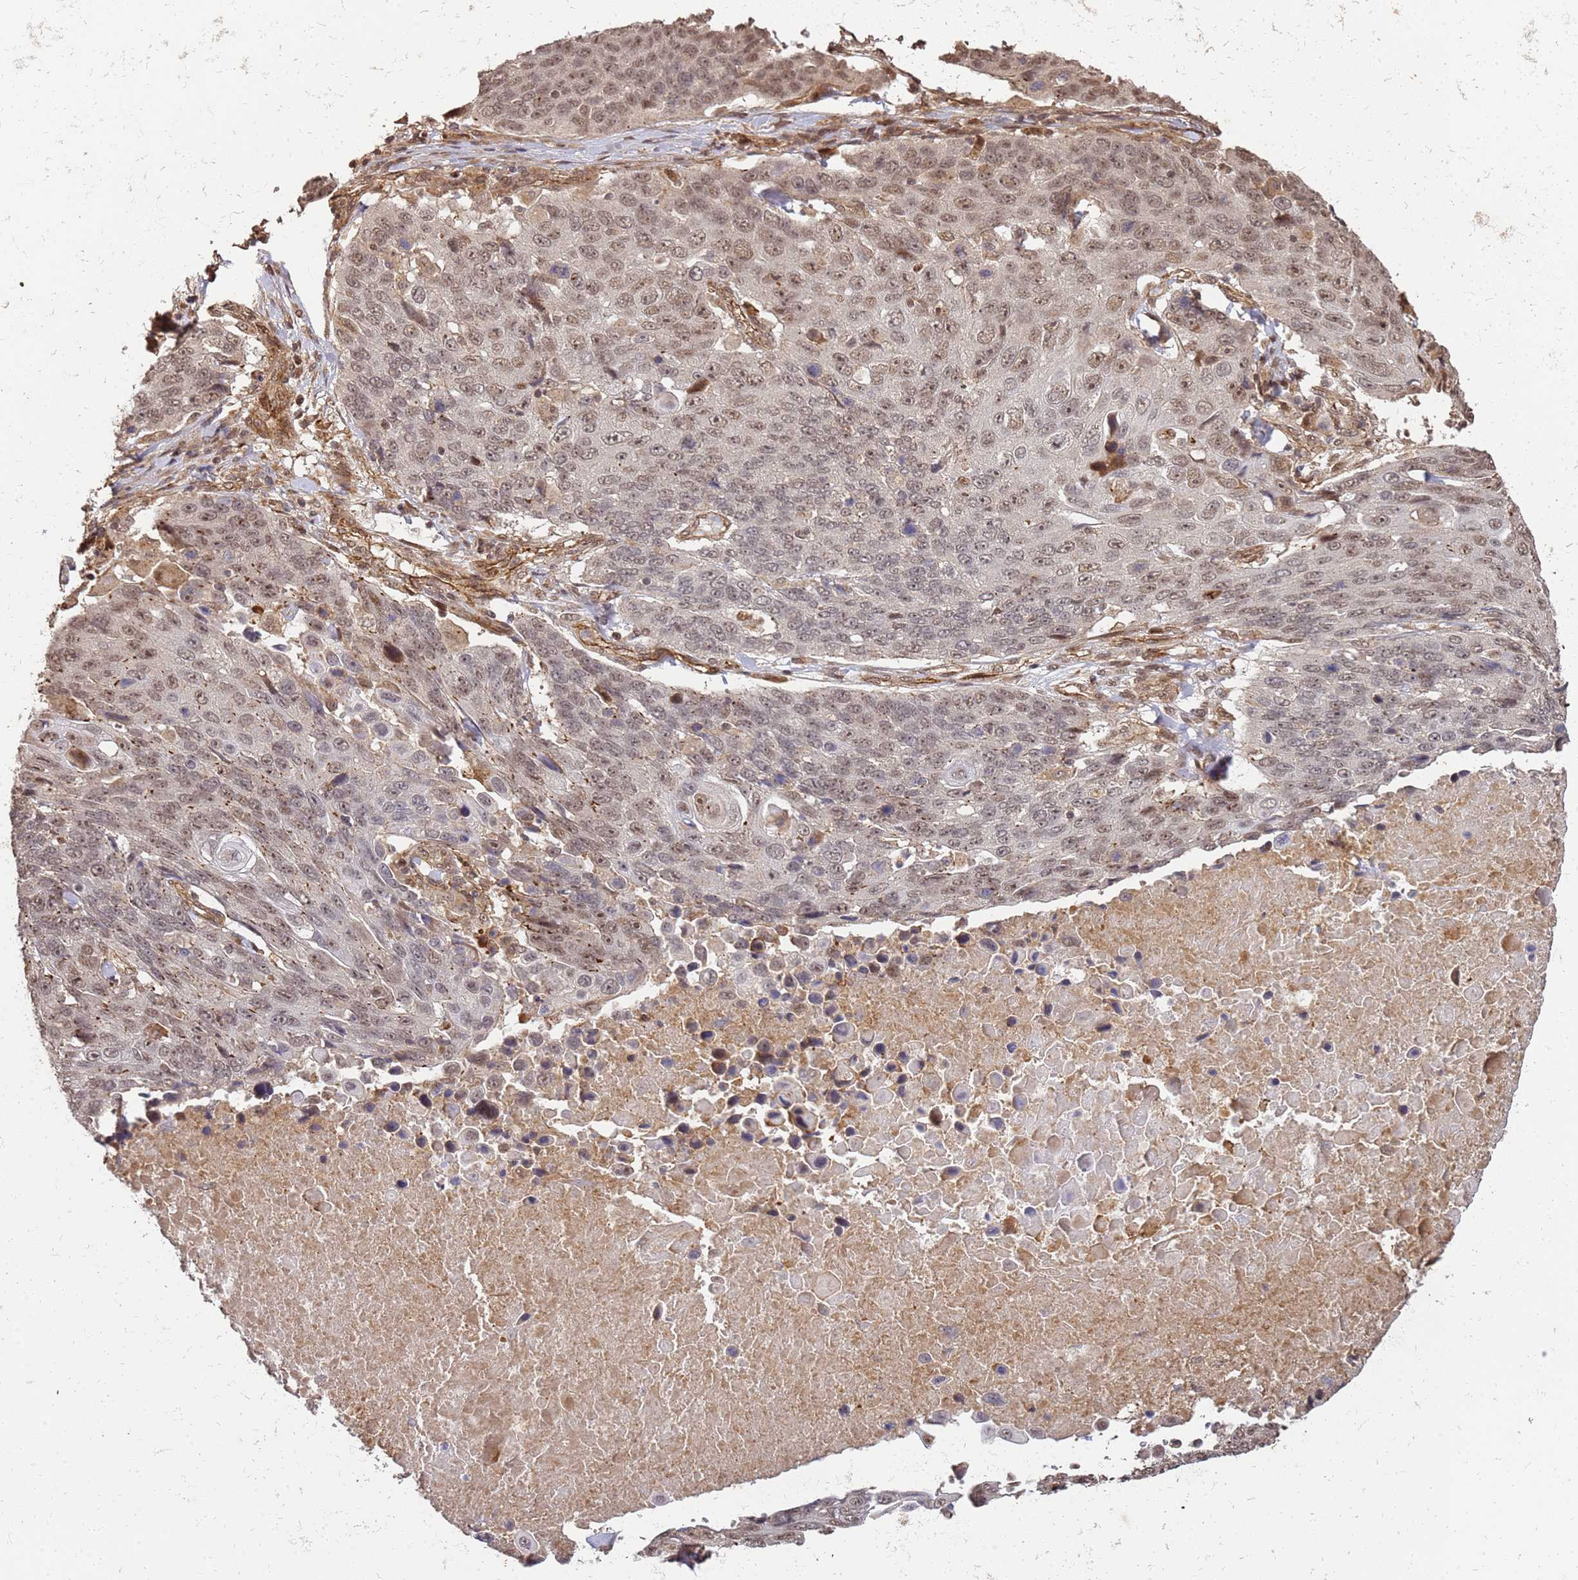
{"staining": {"intensity": "moderate", "quantity": ">75%", "location": "nuclear"}, "tissue": "lung cancer", "cell_type": "Tumor cells", "image_type": "cancer", "snomed": [{"axis": "morphology", "description": "Squamous cell carcinoma, NOS"}, {"axis": "topography", "description": "Lung"}], "caption": "There is medium levels of moderate nuclear staining in tumor cells of lung squamous cell carcinoma, as demonstrated by immunohistochemical staining (brown color).", "gene": "ST18", "patient": {"sex": "male", "age": 66}}